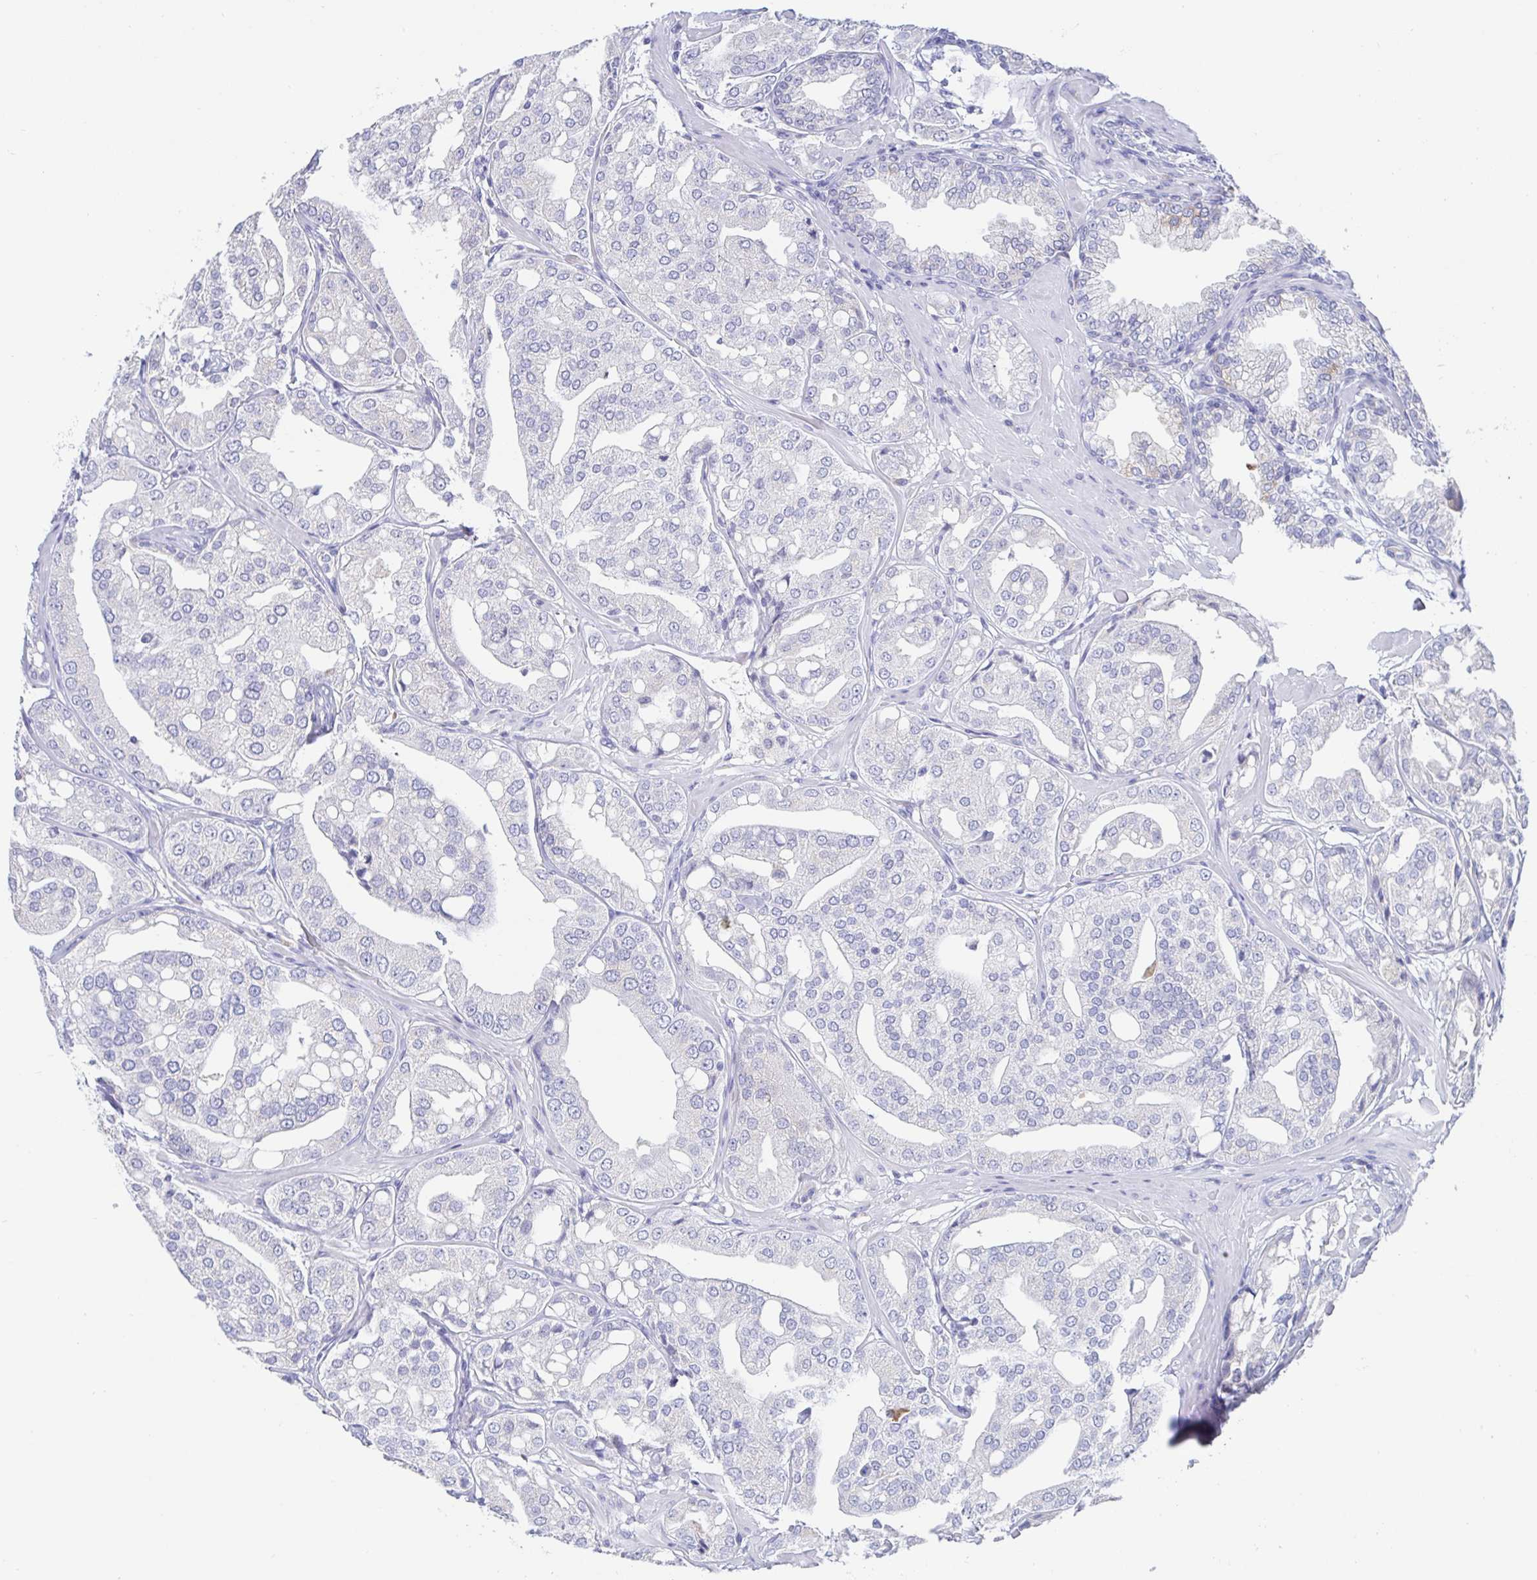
{"staining": {"intensity": "negative", "quantity": "none", "location": "none"}, "tissue": "renal cancer", "cell_type": "Tumor cells", "image_type": "cancer", "snomed": [{"axis": "morphology", "description": "Adenocarcinoma, NOS"}, {"axis": "topography", "description": "Urinary bladder"}], "caption": "The micrograph exhibits no staining of tumor cells in renal adenocarcinoma.", "gene": "SIAH3", "patient": {"sex": "male", "age": 61}}